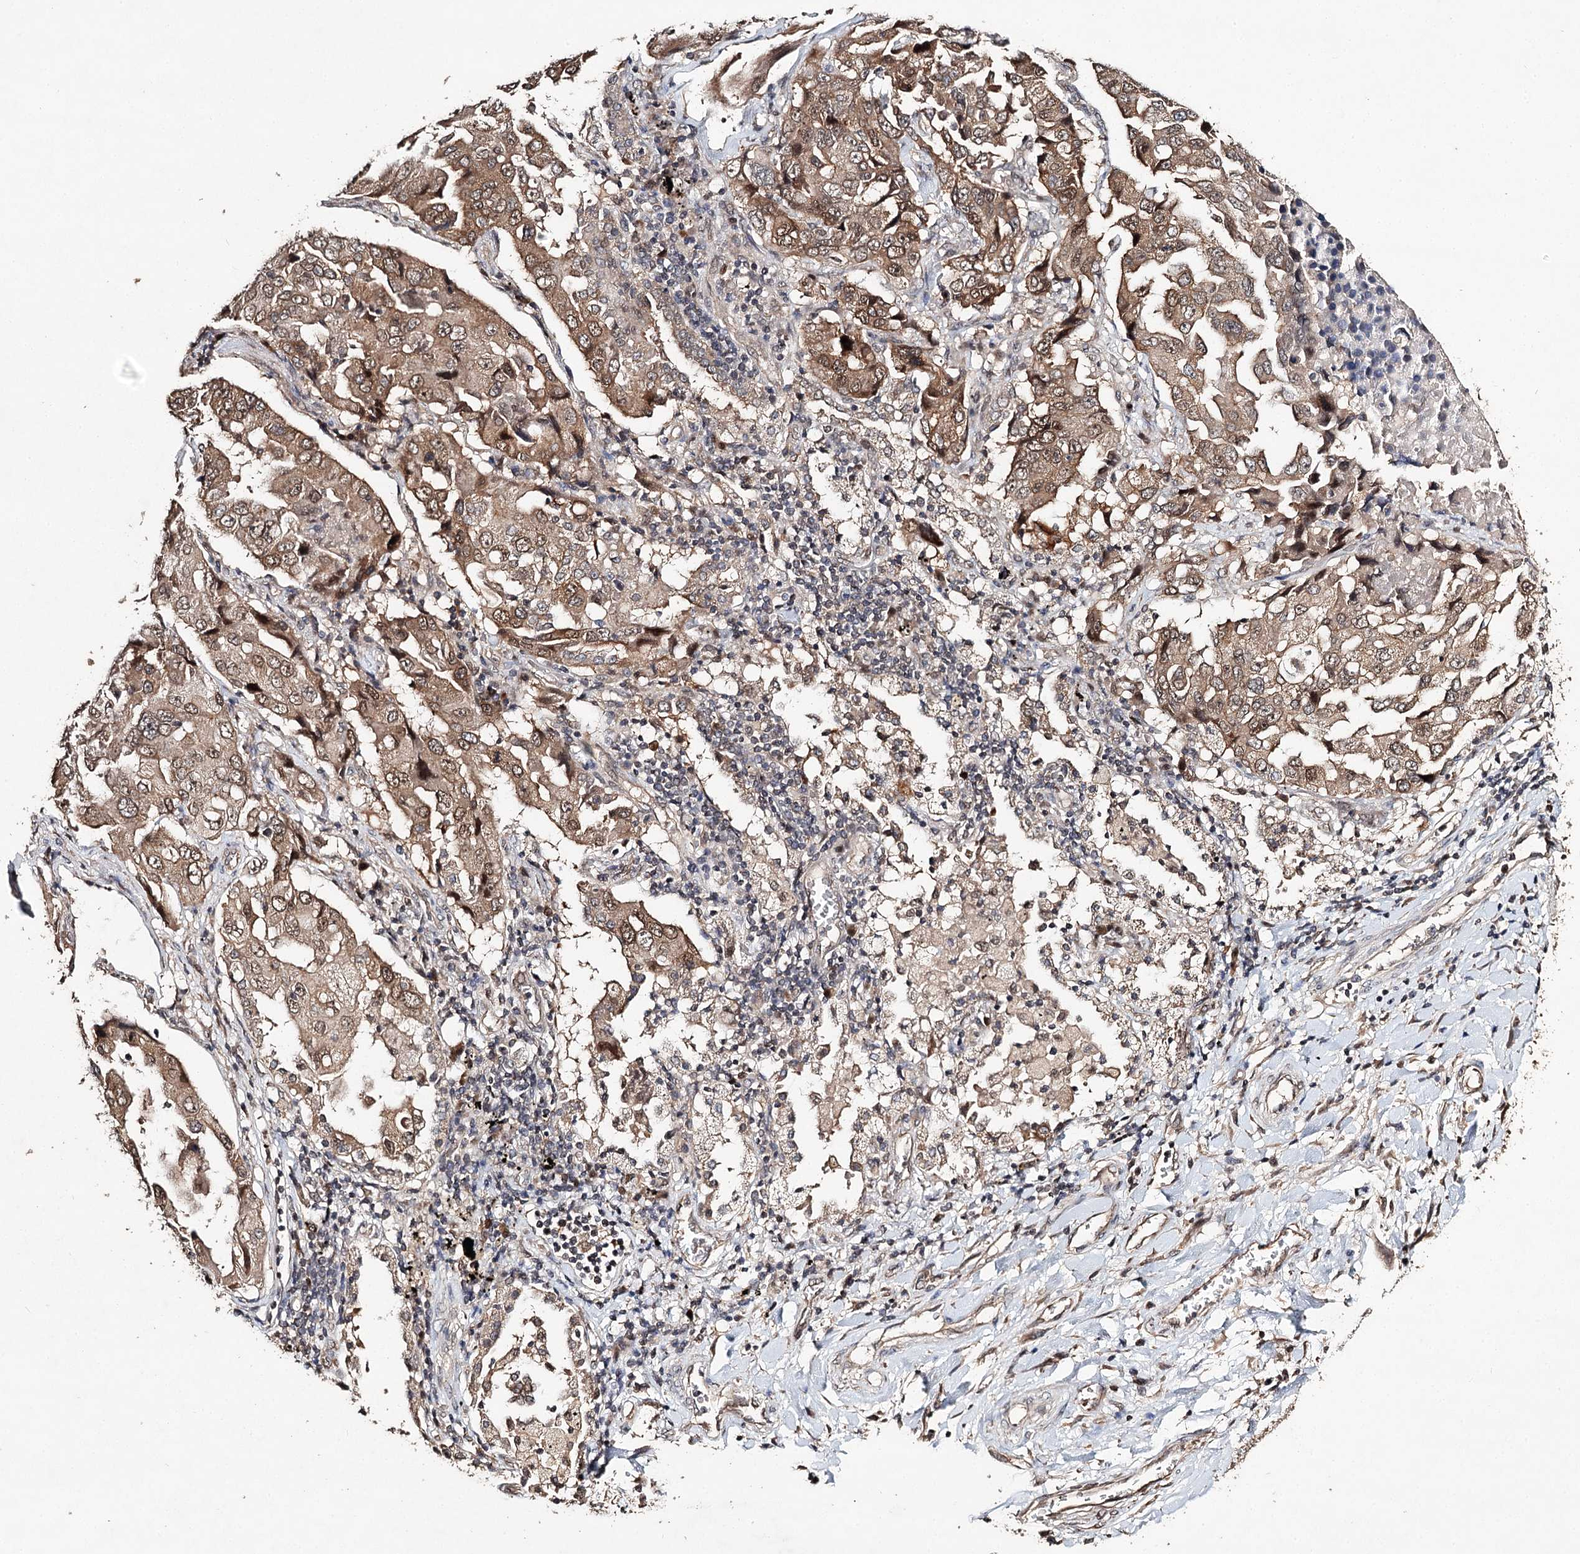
{"staining": {"intensity": "moderate", "quantity": ">75%", "location": "cytoplasmic/membranous"}, "tissue": "lung cancer", "cell_type": "Tumor cells", "image_type": "cancer", "snomed": [{"axis": "morphology", "description": "Adenocarcinoma, NOS"}, {"axis": "topography", "description": "Lung"}], "caption": "Lung cancer (adenocarcinoma) stained with DAB IHC exhibits medium levels of moderate cytoplasmic/membranous expression in approximately >75% of tumor cells.", "gene": "NOPCHAP1", "patient": {"sex": "female", "age": 65}}